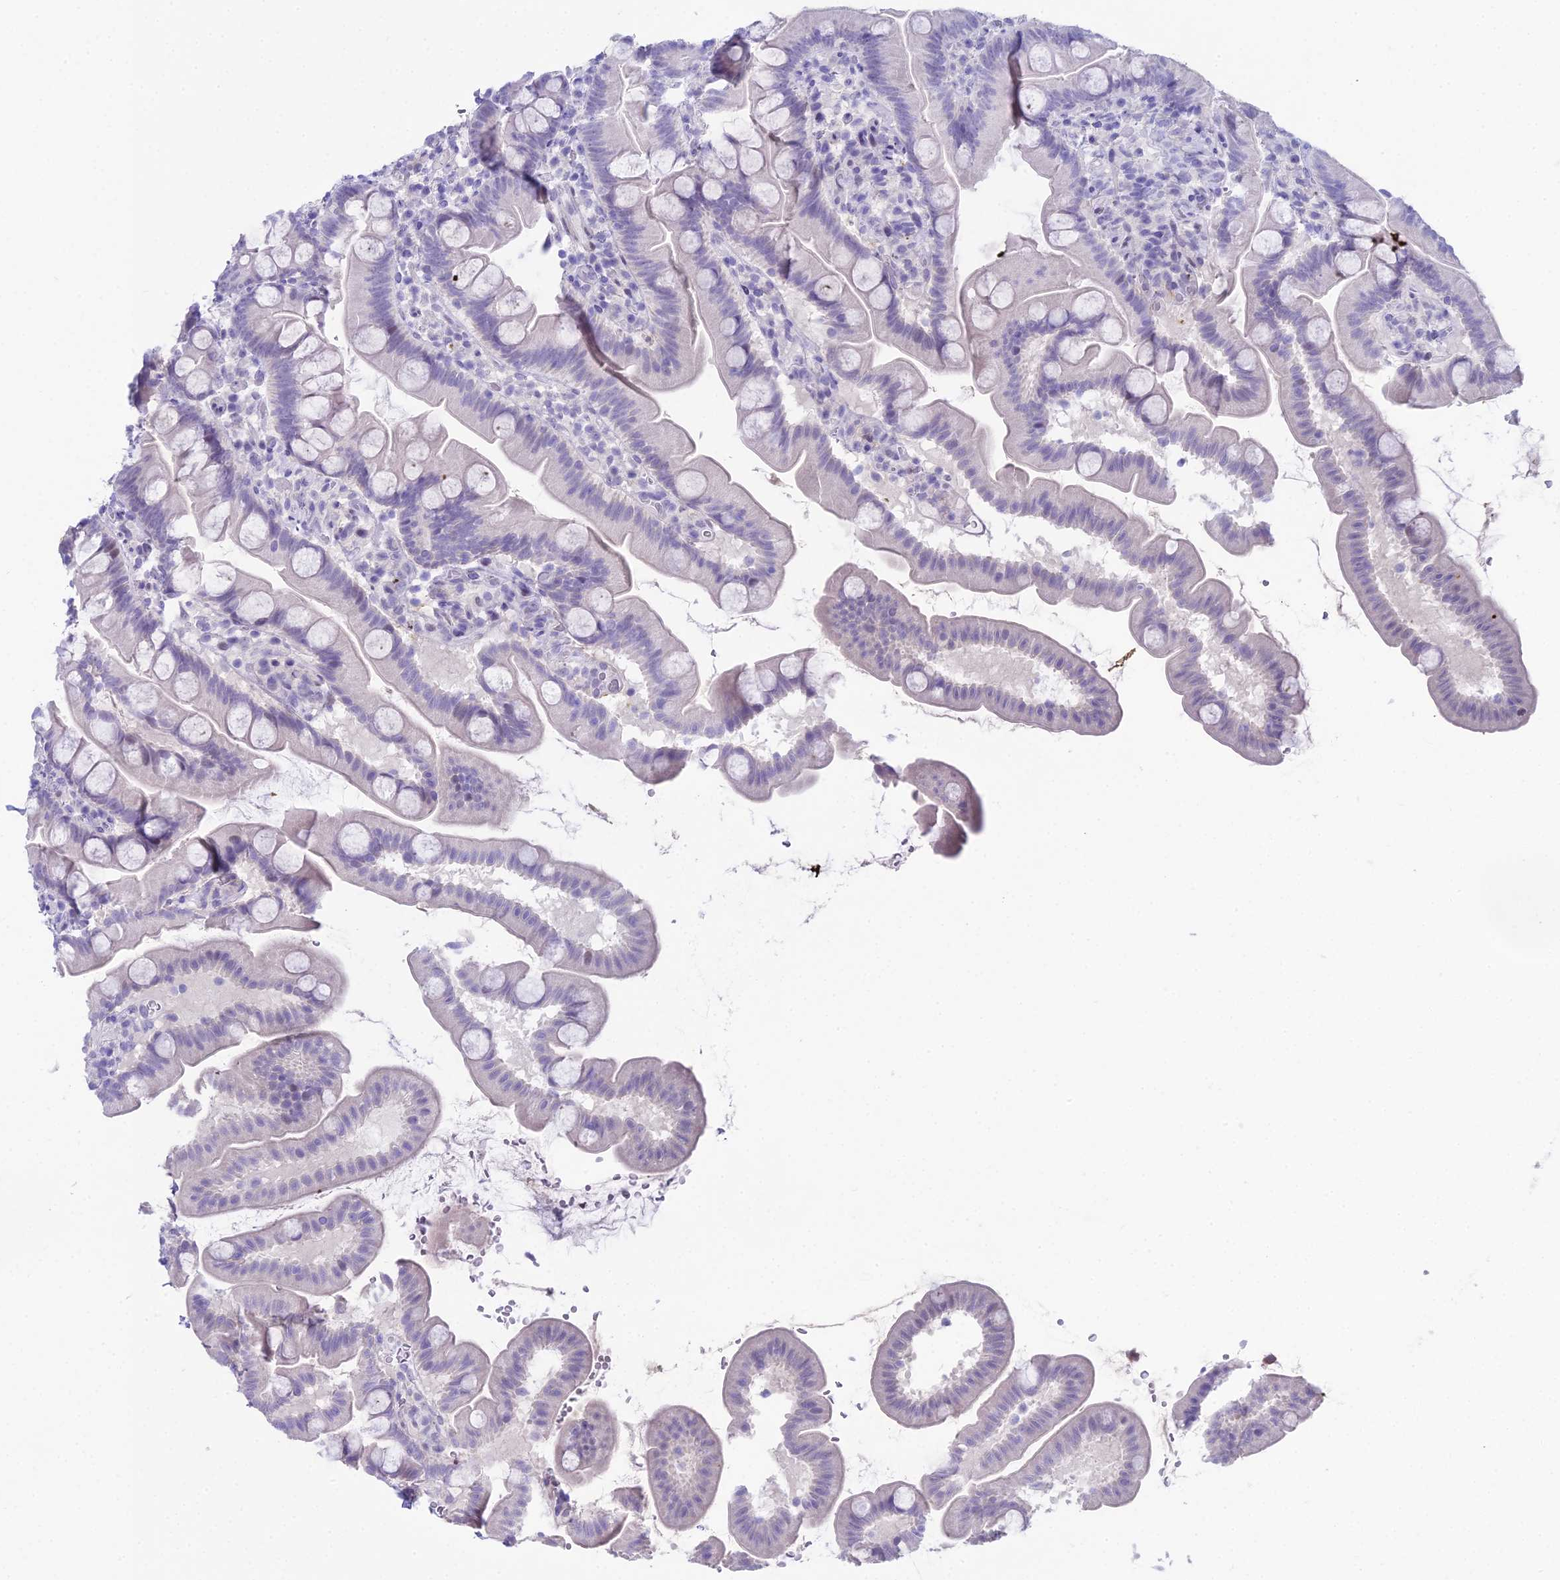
{"staining": {"intensity": "negative", "quantity": "none", "location": "none"}, "tissue": "small intestine", "cell_type": "Glandular cells", "image_type": "normal", "snomed": [{"axis": "morphology", "description": "Normal tissue, NOS"}, {"axis": "topography", "description": "Small intestine"}], "caption": "Immunohistochemistry photomicrograph of benign human small intestine stained for a protein (brown), which reveals no expression in glandular cells.", "gene": "CC2D2A", "patient": {"sex": "female", "age": 68}}